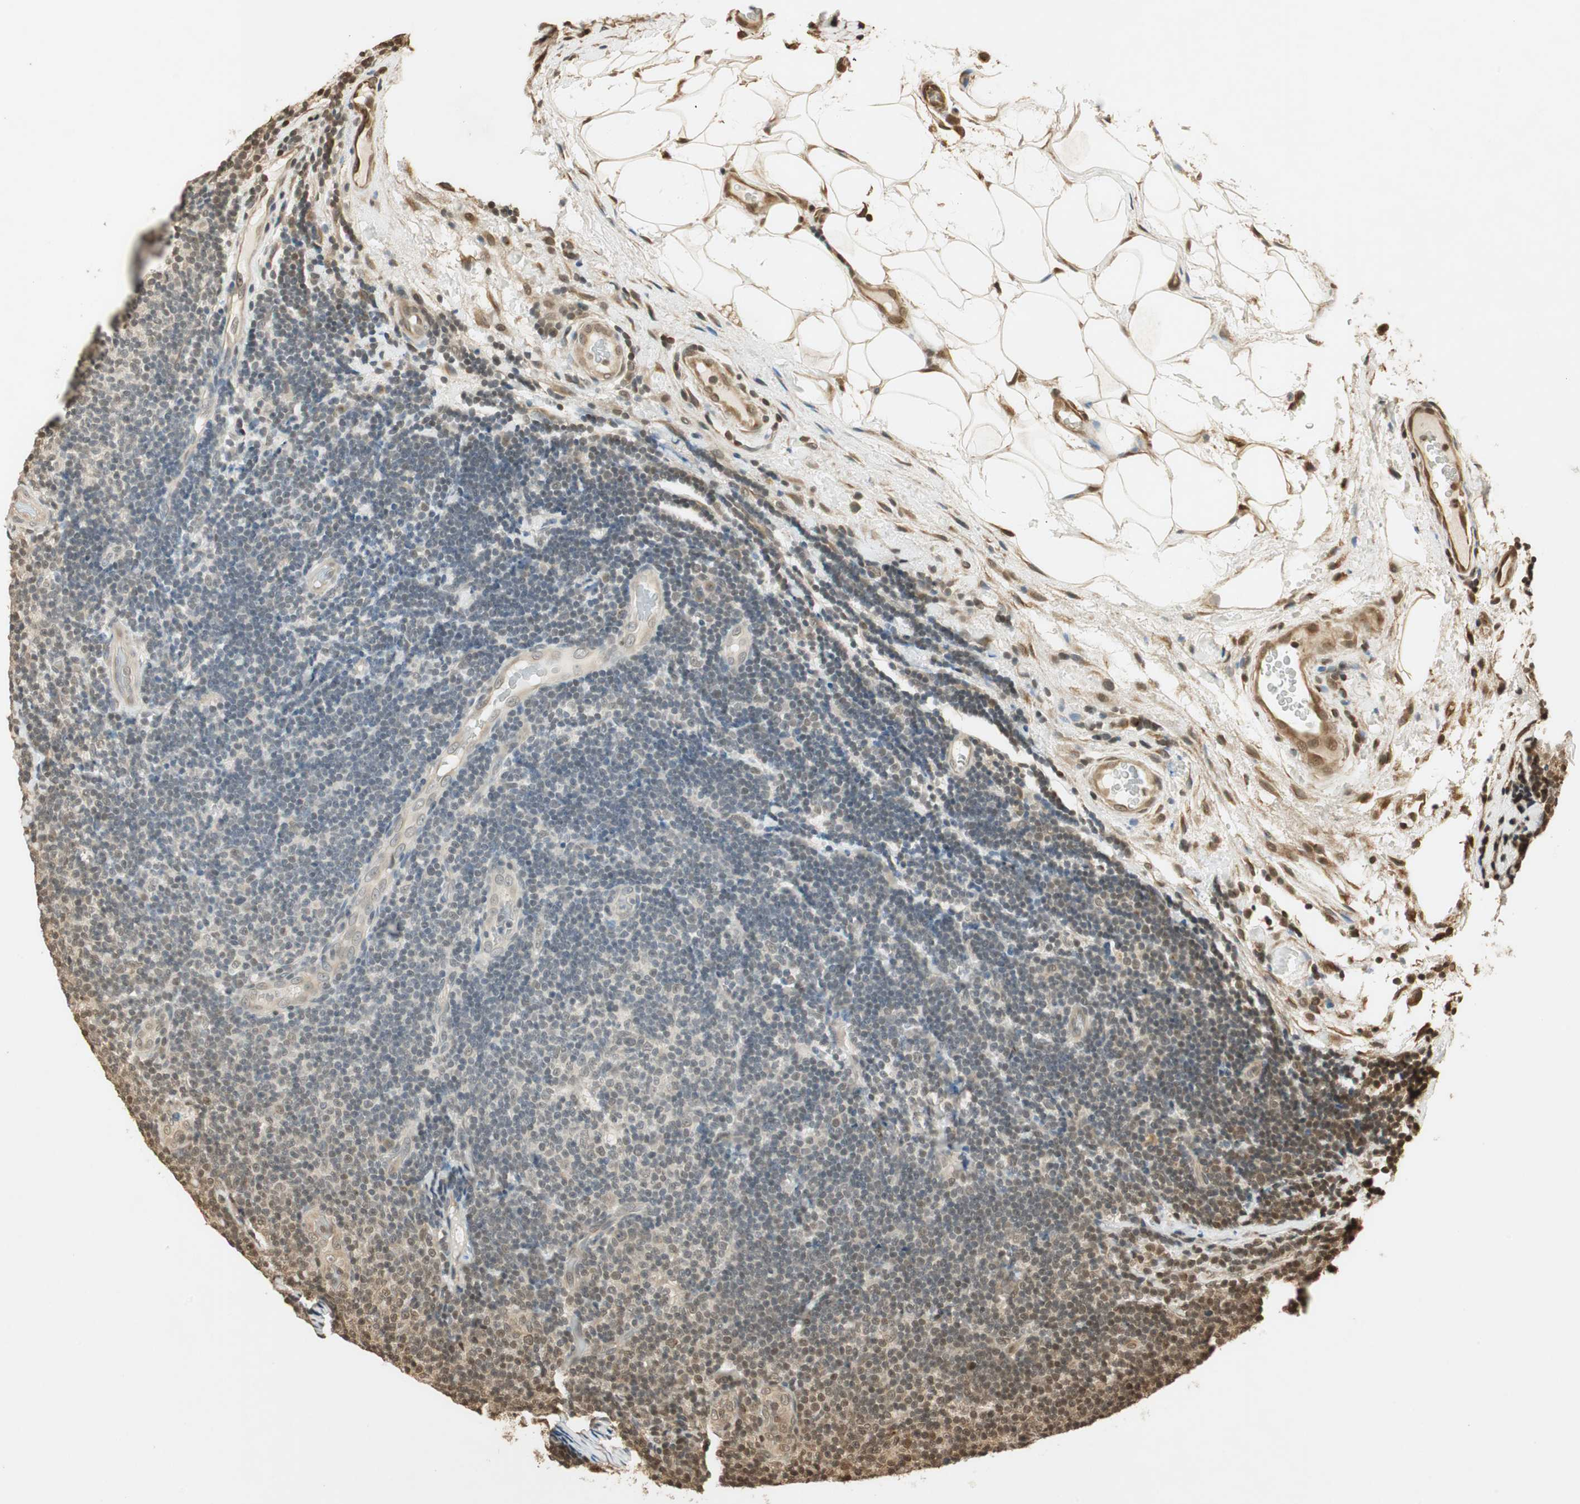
{"staining": {"intensity": "moderate", "quantity": ">75%", "location": "cytoplasmic/membranous,nuclear"}, "tissue": "lymphoma", "cell_type": "Tumor cells", "image_type": "cancer", "snomed": [{"axis": "morphology", "description": "Malignant lymphoma, non-Hodgkin's type, Low grade"}, {"axis": "topography", "description": "Lymph node"}], "caption": "Lymphoma was stained to show a protein in brown. There is medium levels of moderate cytoplasmic/membranous and nuclear staining in about >75% of tumor cells. Using DAB (3,3'-diaminobenzidine) (brown) and hematoxylin (blue) stains, captured at high magnification using brightfield microscopy.", "gene": "RPA3", "patient": {"sex": "male", "age": 83}}